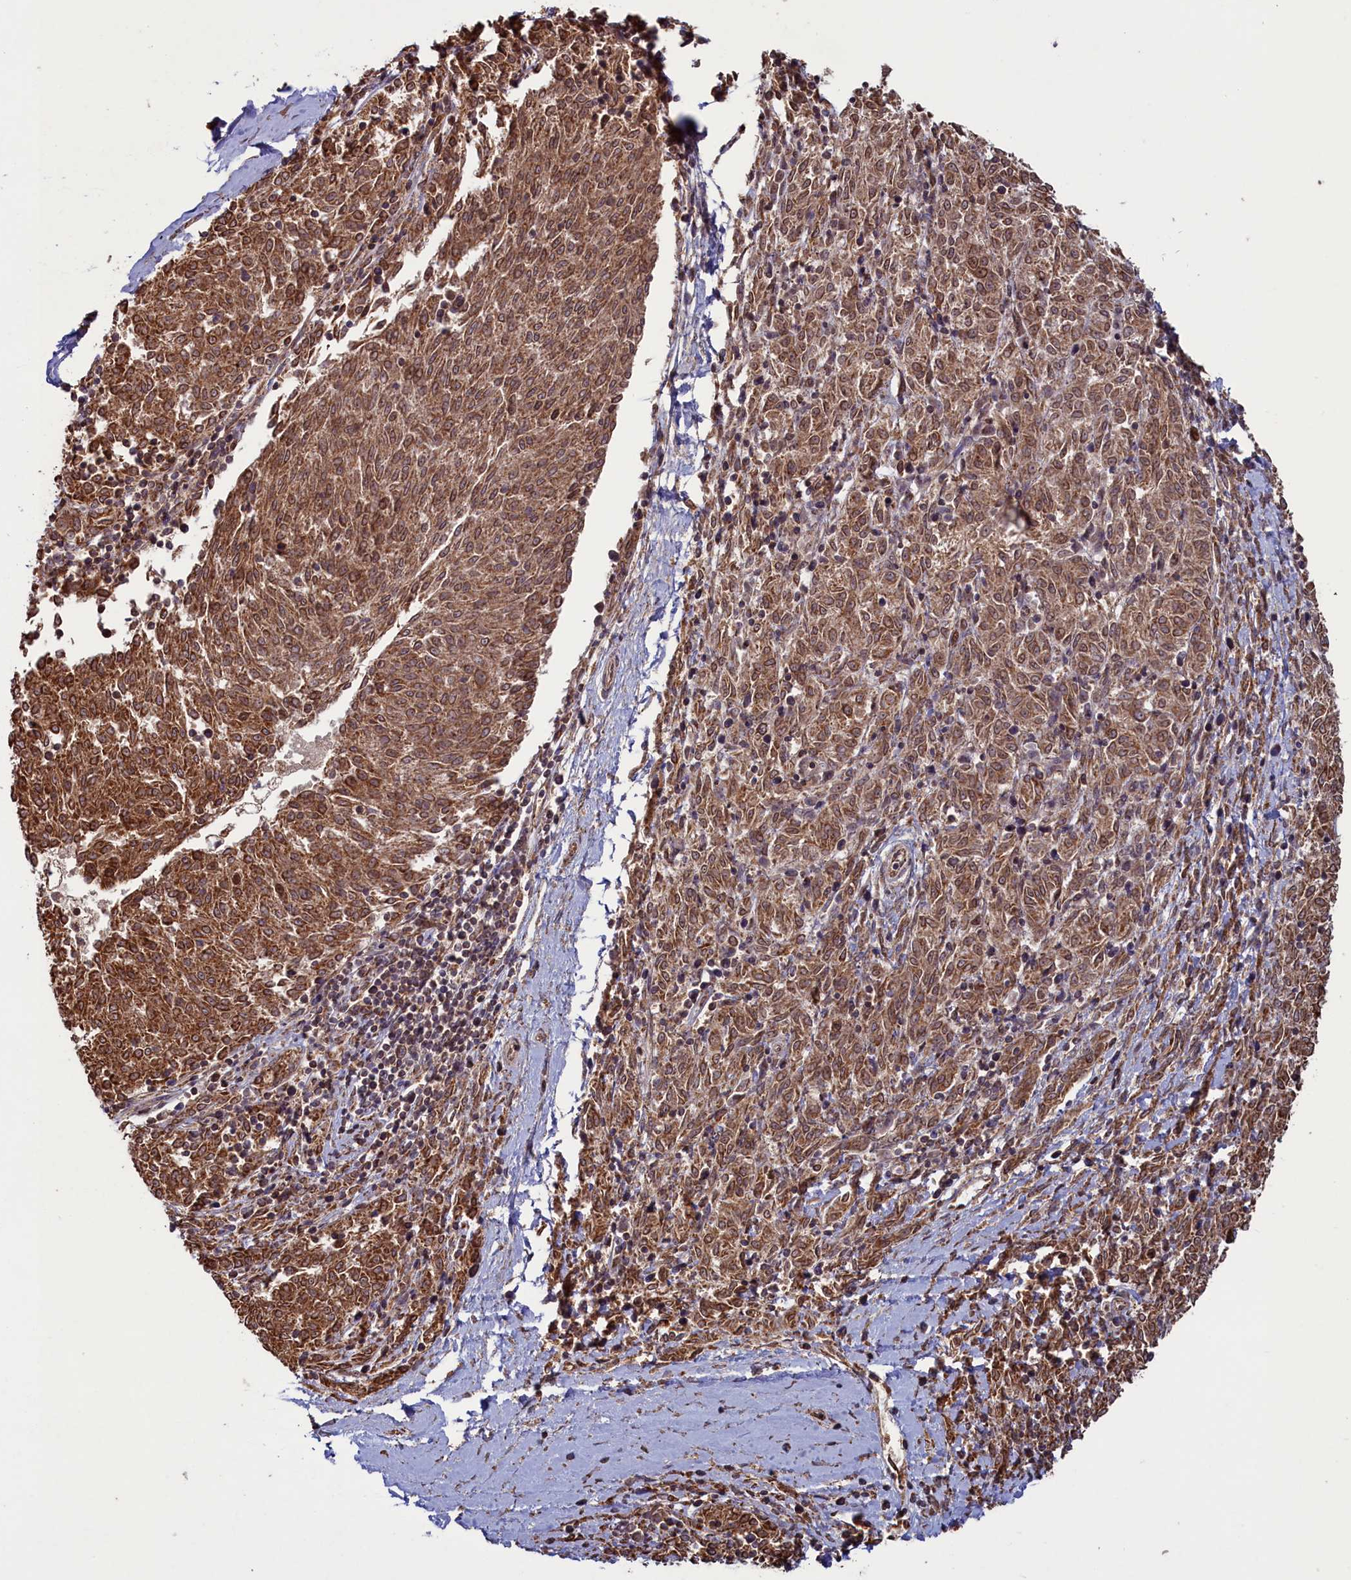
{"staining": {"intensity": "strong", "quantity": ">75%", "location": "cytoplasmic/membranous,nuclear"}, "tissue": "melanoma", "cell_type": "Tumor cells", "image_type": "cancer", "snomed": [{"axis": "morphology", "description": "Malignant melanoma, NOS"}, {"axis": "topography", "description": "Skin"}], "caption": "High-power microscopy captured an immunohistochemistry (IHC) image of malignant melanoma, revealing strong cytoplasmic/membranous and nuclear staining in about >75% of tumor cells.", "gene": "NAE1", "patient": {"sex": "female", "age": 72}}